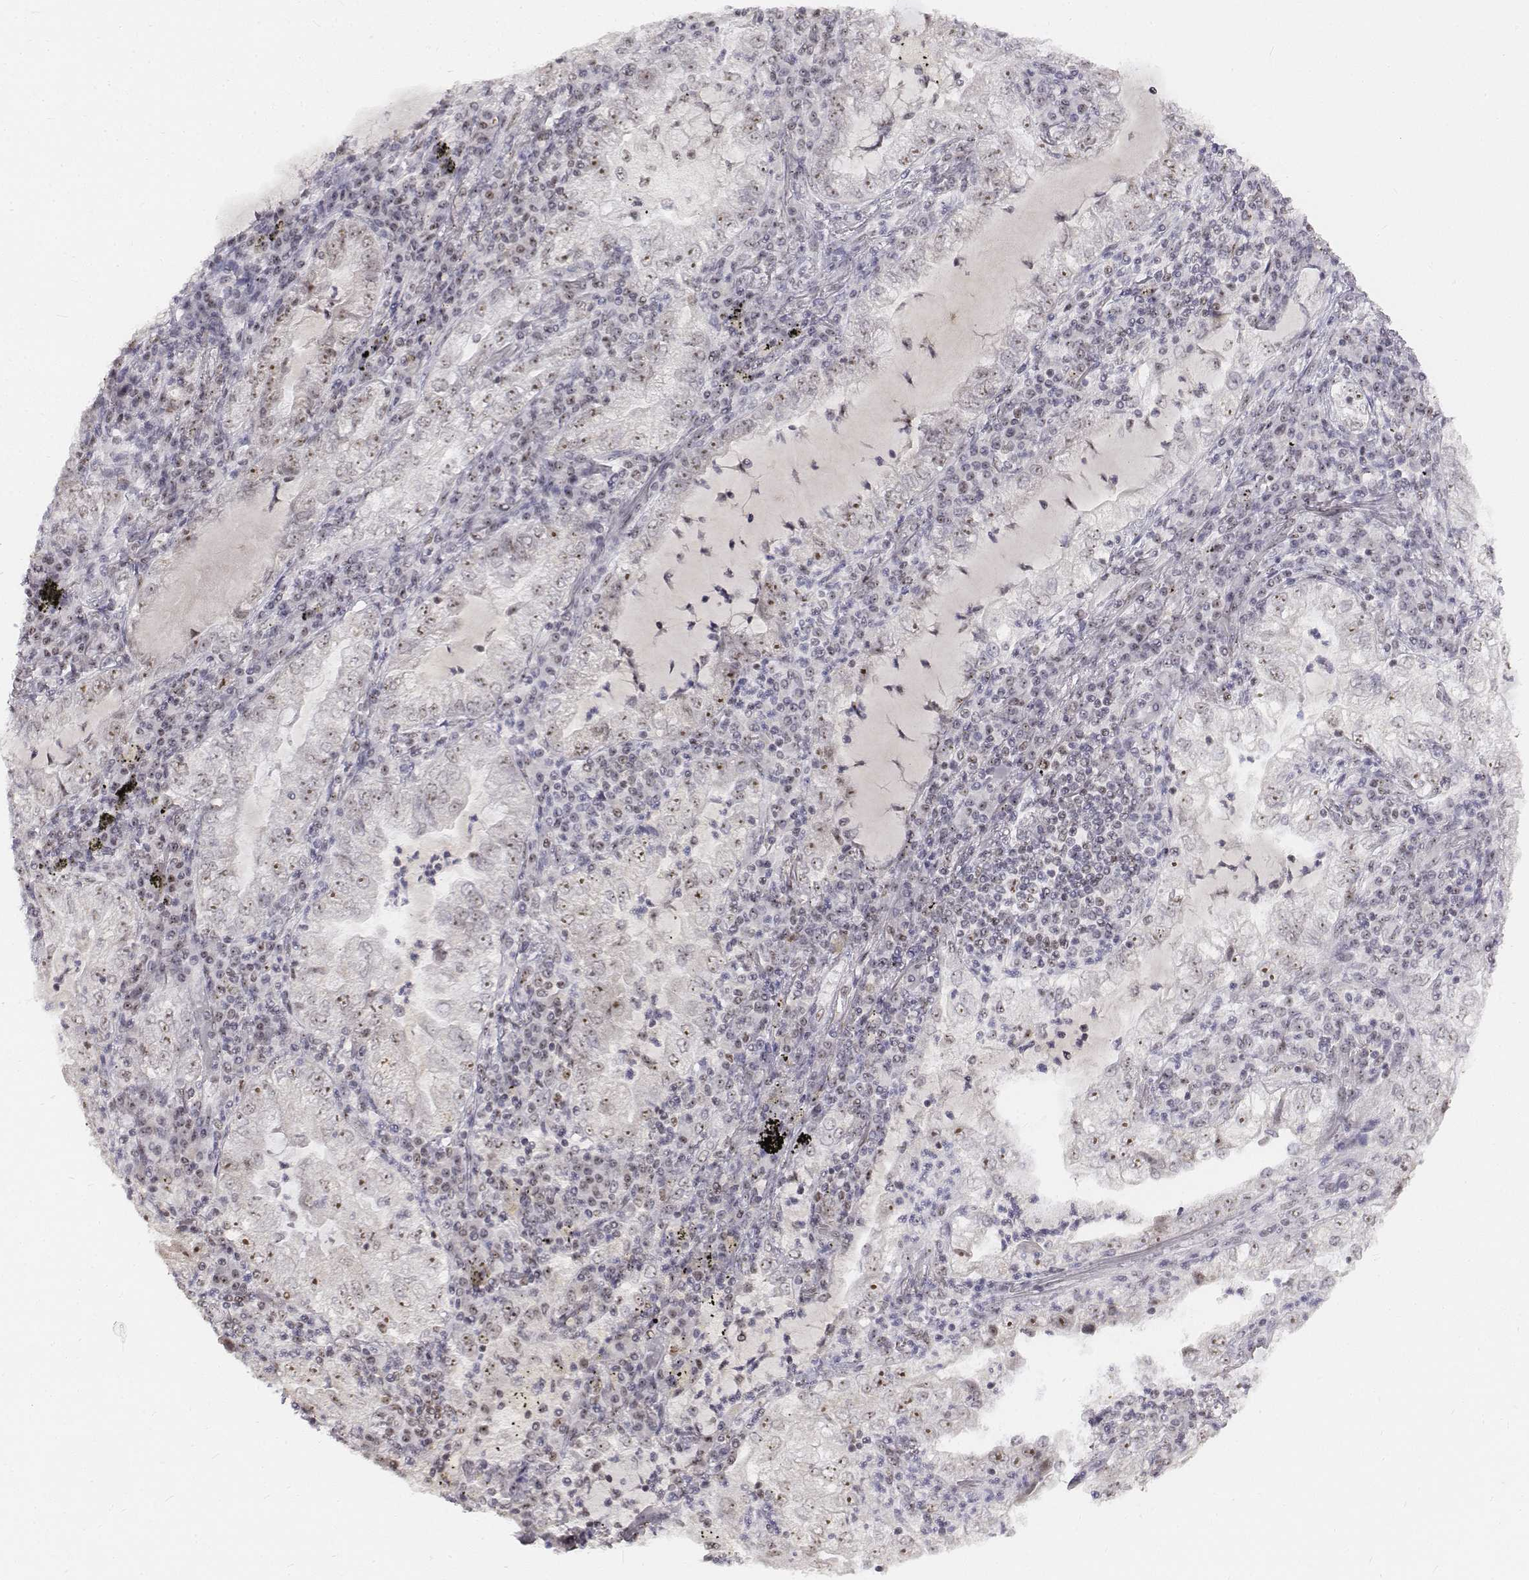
{"staining": {"intensity": "moderate", "quantity": ">75%", "location": "nuclear"}, "tissue": "lung cancer", "cell_type": "Tumor cells", "image_type": "cancer", "snomed": [{"axis": "morphology", "description": "Adenocarcinoma, NOS"}, {"axis": "topography", "description": "Lung"}], "caption": "DAB immunohistochemical staining of human lung cancer exhibits moderate nuclear protein staining in approximately >75% of tumor cells. The protein is stained brown, and the nuclei are stained in blue (DAB IHC with brightfield microscopy, high magnification).", "gene": "PHF6", "patient": {"sex": "female", "age": 73}}